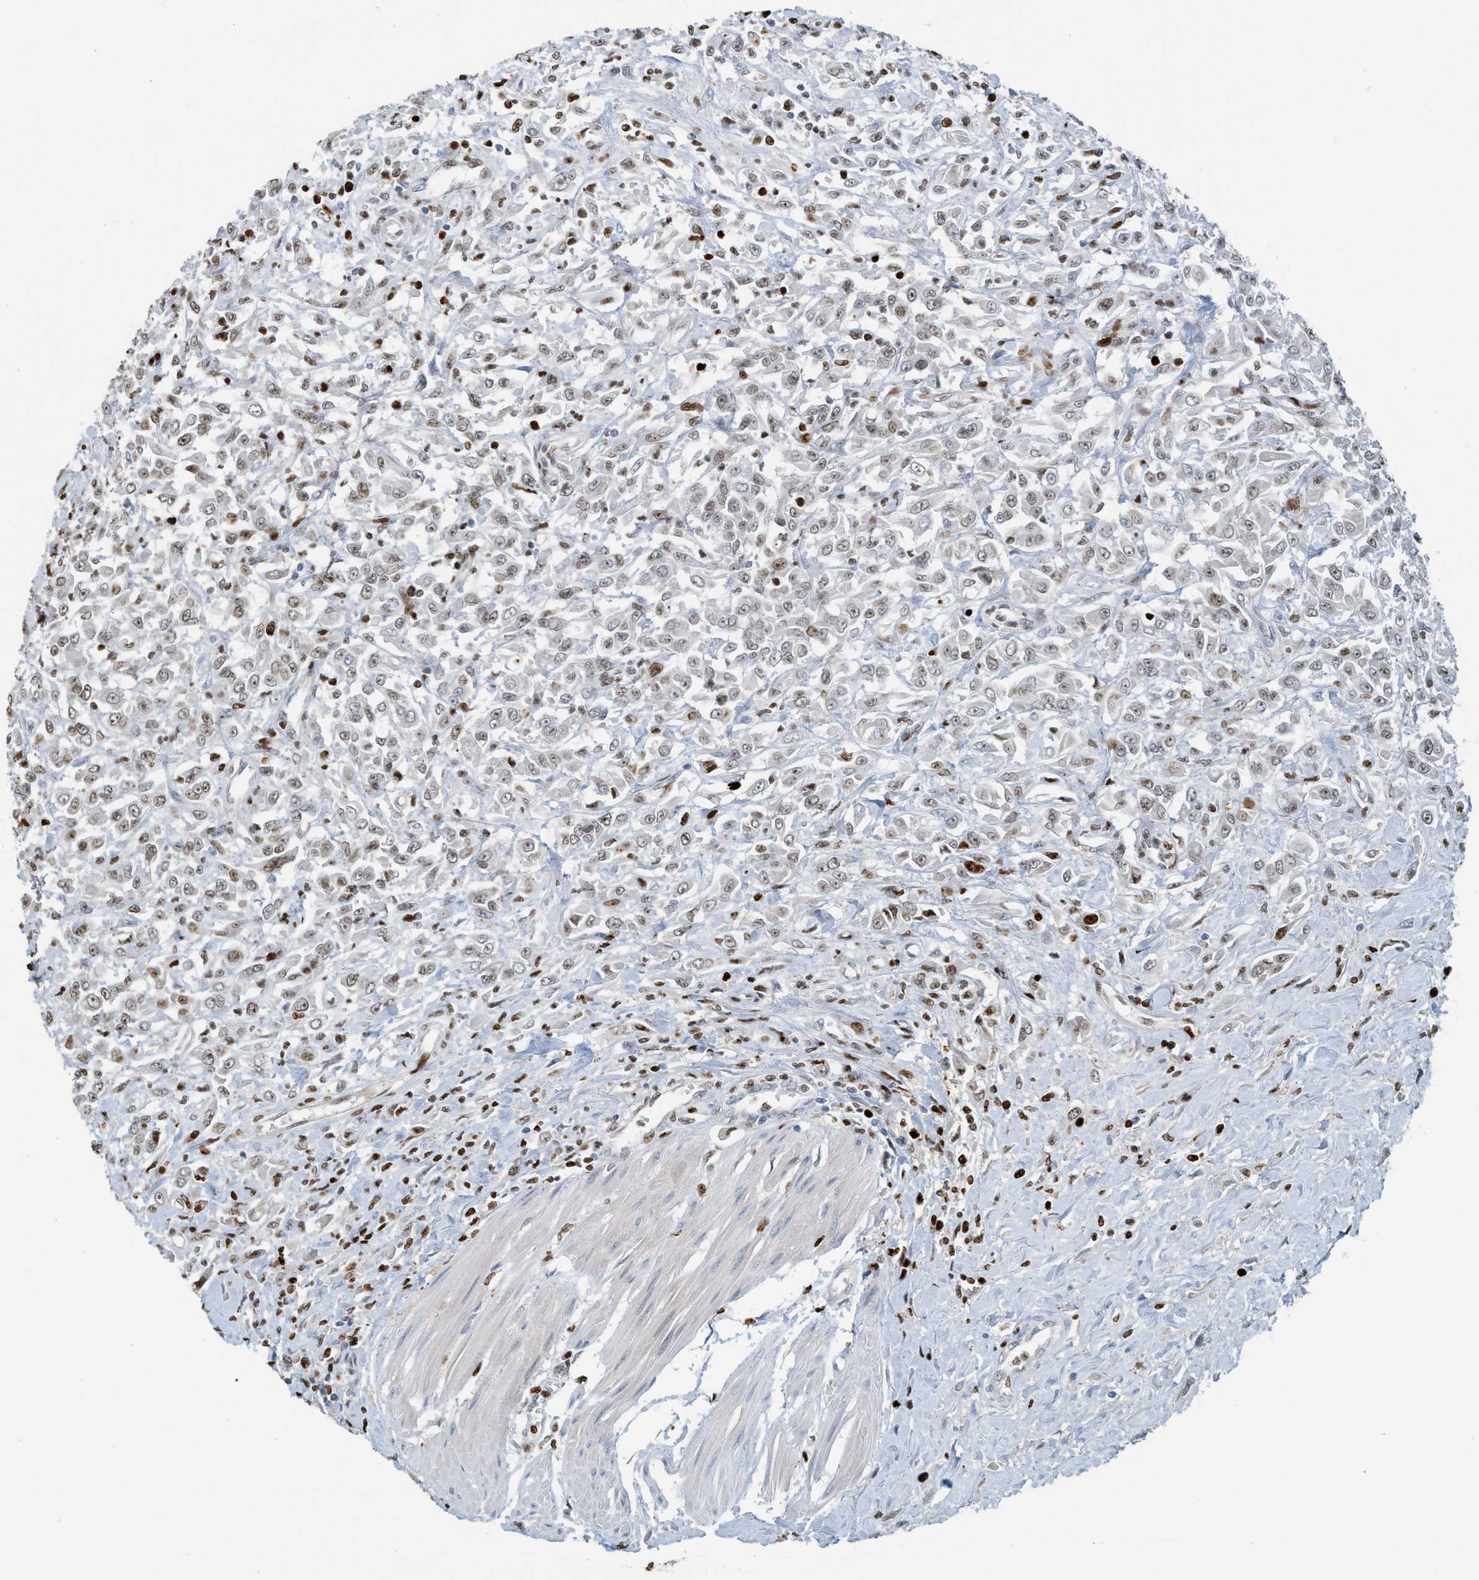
{"staining": {"intensity": "weak", "quantity": "<25%", "location": "nuclear"}, "tissue": "urothelial cancer", "cell_type": "Tumor cells", "image_type": "cancer", "snomed": [{"axis": "morphology", "description": "Urothelial carcinoma, High grade"}, {"axis": "topography", "description": "Urinary bladder"}], "caption": "This is an immunohistochemistry (IHC) image of human urothelial carcinoma (high-grade). There is no staining in tumor cells.", "gene": "SH3D19", "patient": {"sex": "male", "age": 46}}